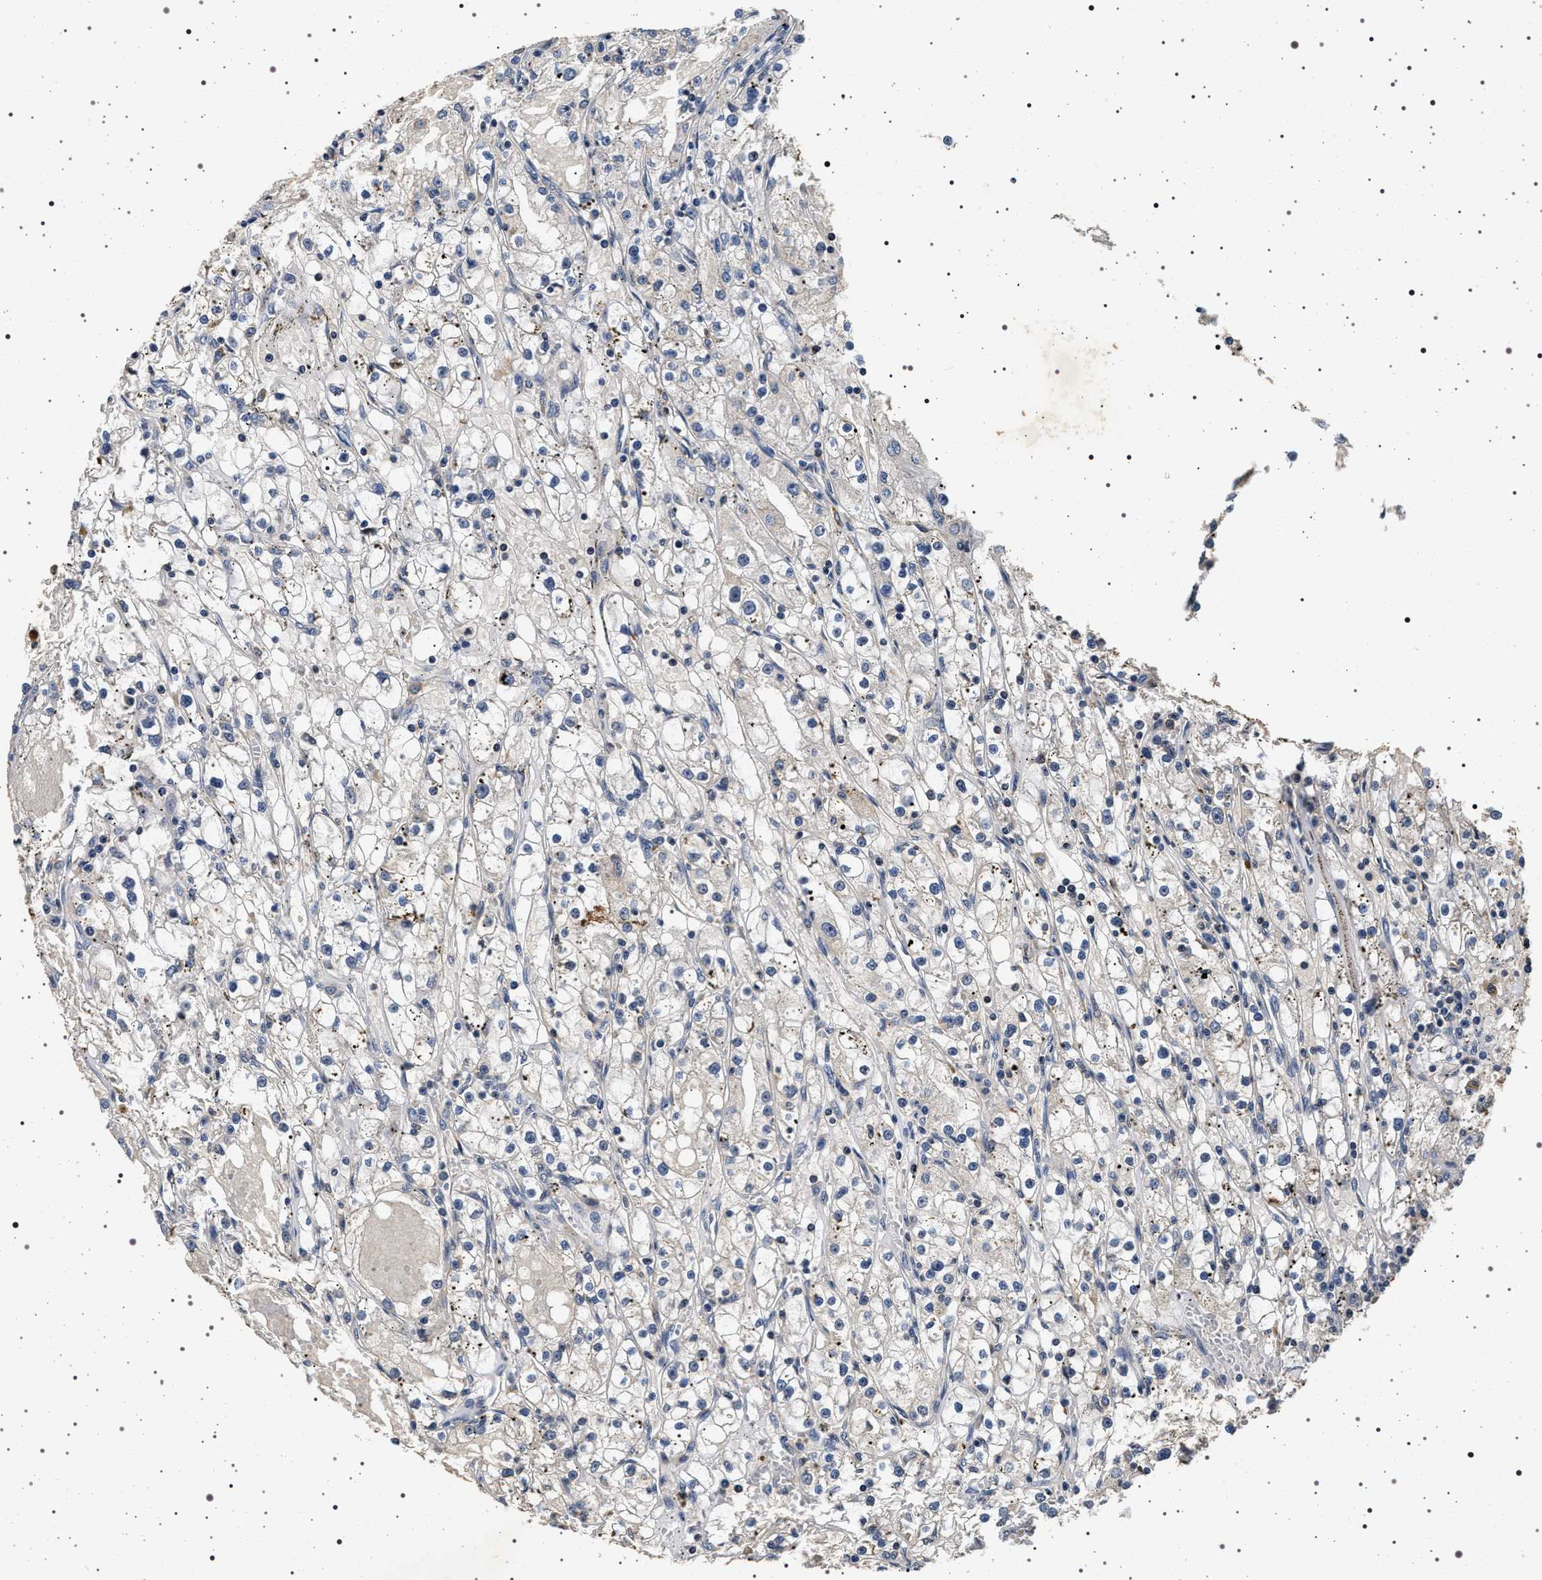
{"staining": {"intensity": "negative", "quantity": "none", "location": "none"}, "tissue": "renal cancer", "cell_type": "Tumor cells", "image_type": "cancer", "snomed": [{"axis": "morphology", "description": "Adenocarcinoma, NOS"}, {"axis": "topography", "description": "Kidney"}], "caption": "A high-resolution histopathology image shows immunohistochemistry (IHC) staining of renal cancer (adenocarcinoma), which displays no significant expression in tumor cells.", "gene": "CDKN1B", "patient": {"sex": "male", "age": 56}}